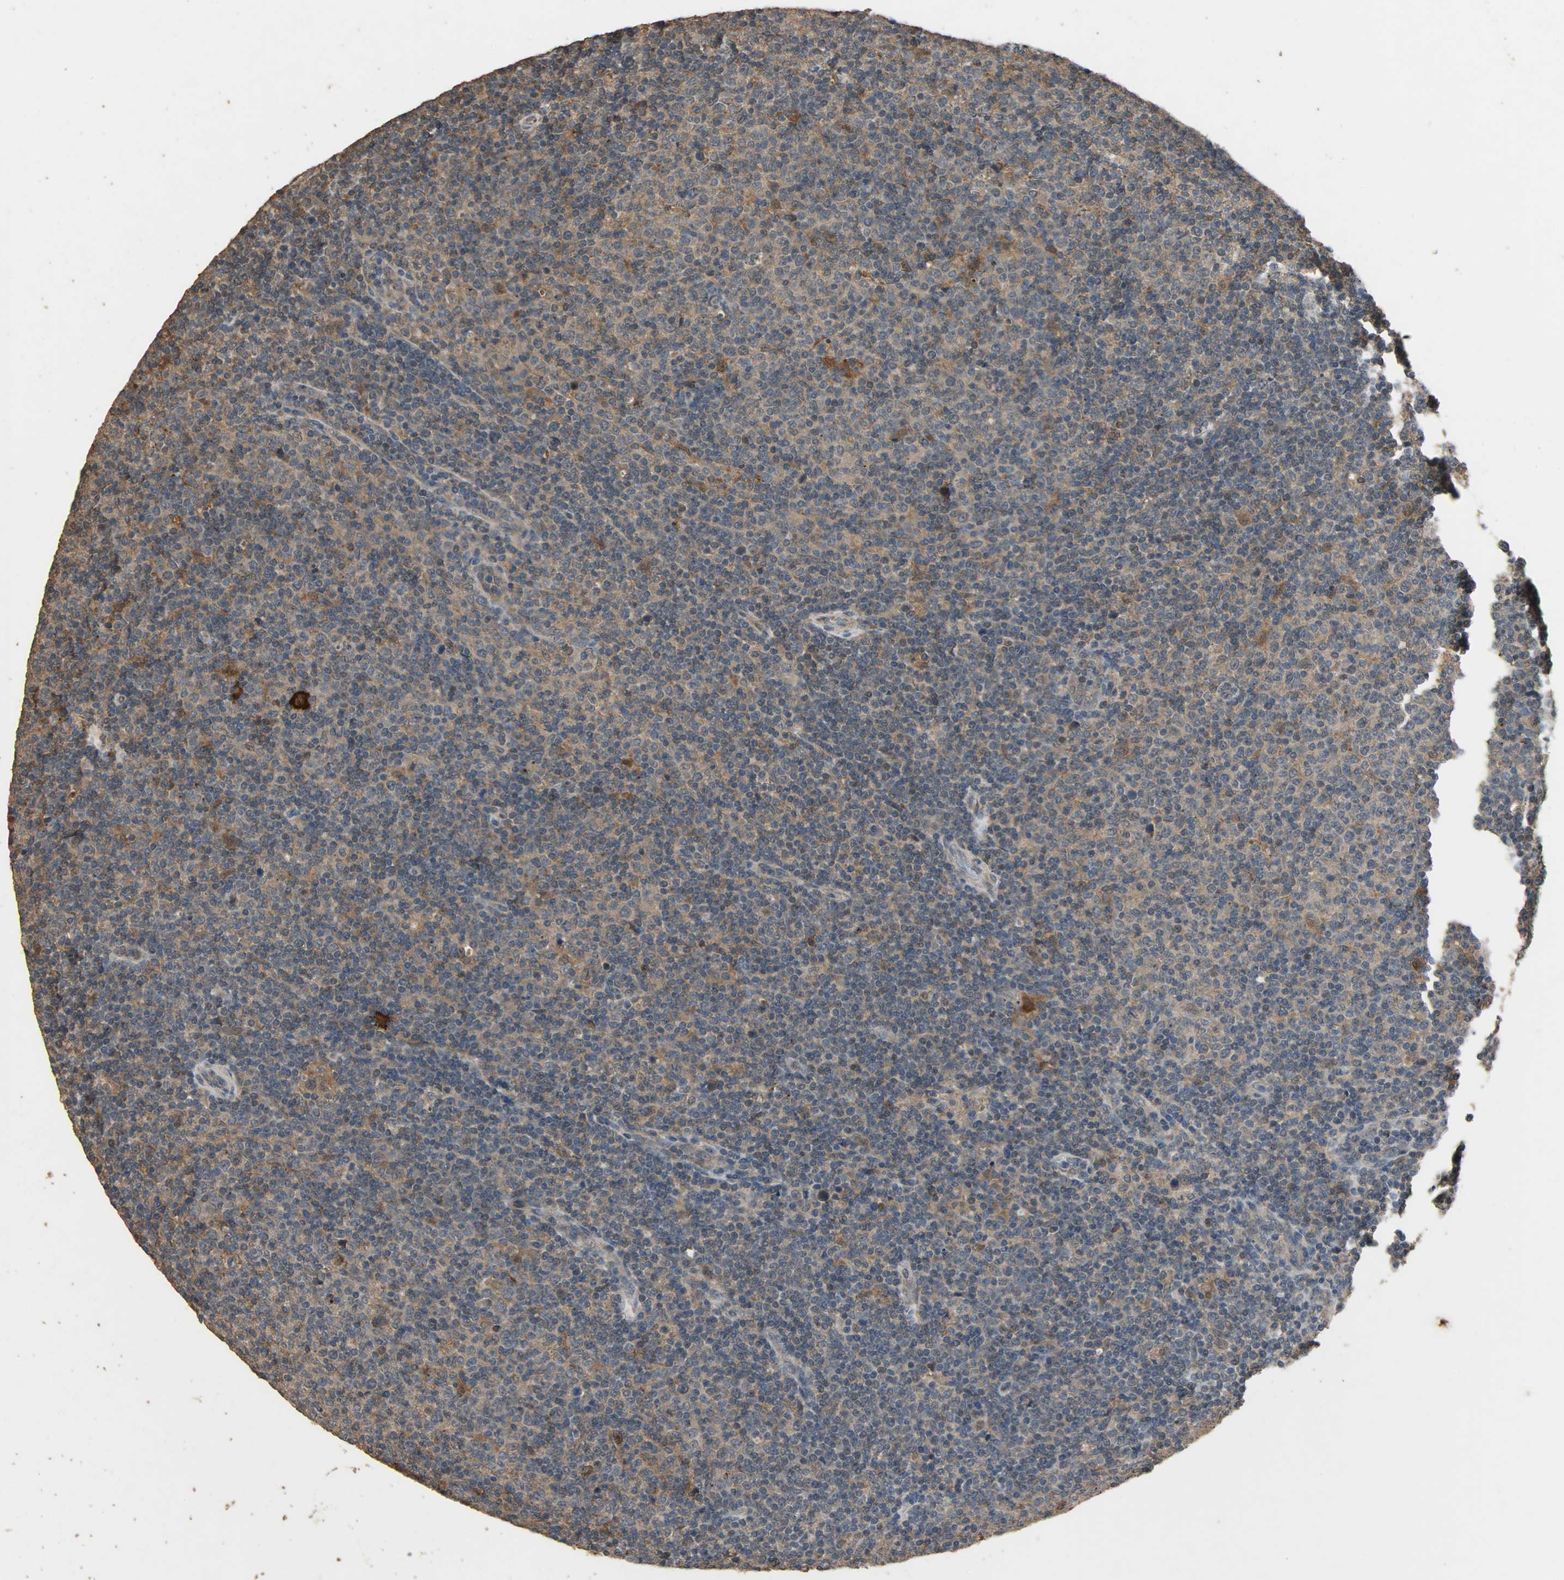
{"staining": {"intensity": "moderate", "quantity": ">75%", "location": "cytoplasmic/membranous"}, "tissue": "lymphoma", "cell_type": "Tumor cells", "image_type": "cancer", "snomed": [{"axis": "morphology", "description": "Malignant lymphoma, non-Hodgkin's type, Low grade"}, {"axis": "topography", "description": "Lymph node"}], "caption": "This is an image of immunohistochemistry (IHC) staining of lymphoma, which shows moderate positivity in the cytoplasmic/membranous of tumor cells.", "gene": "CDKN2C", "patient": {"sex": "male", "age": 70}}